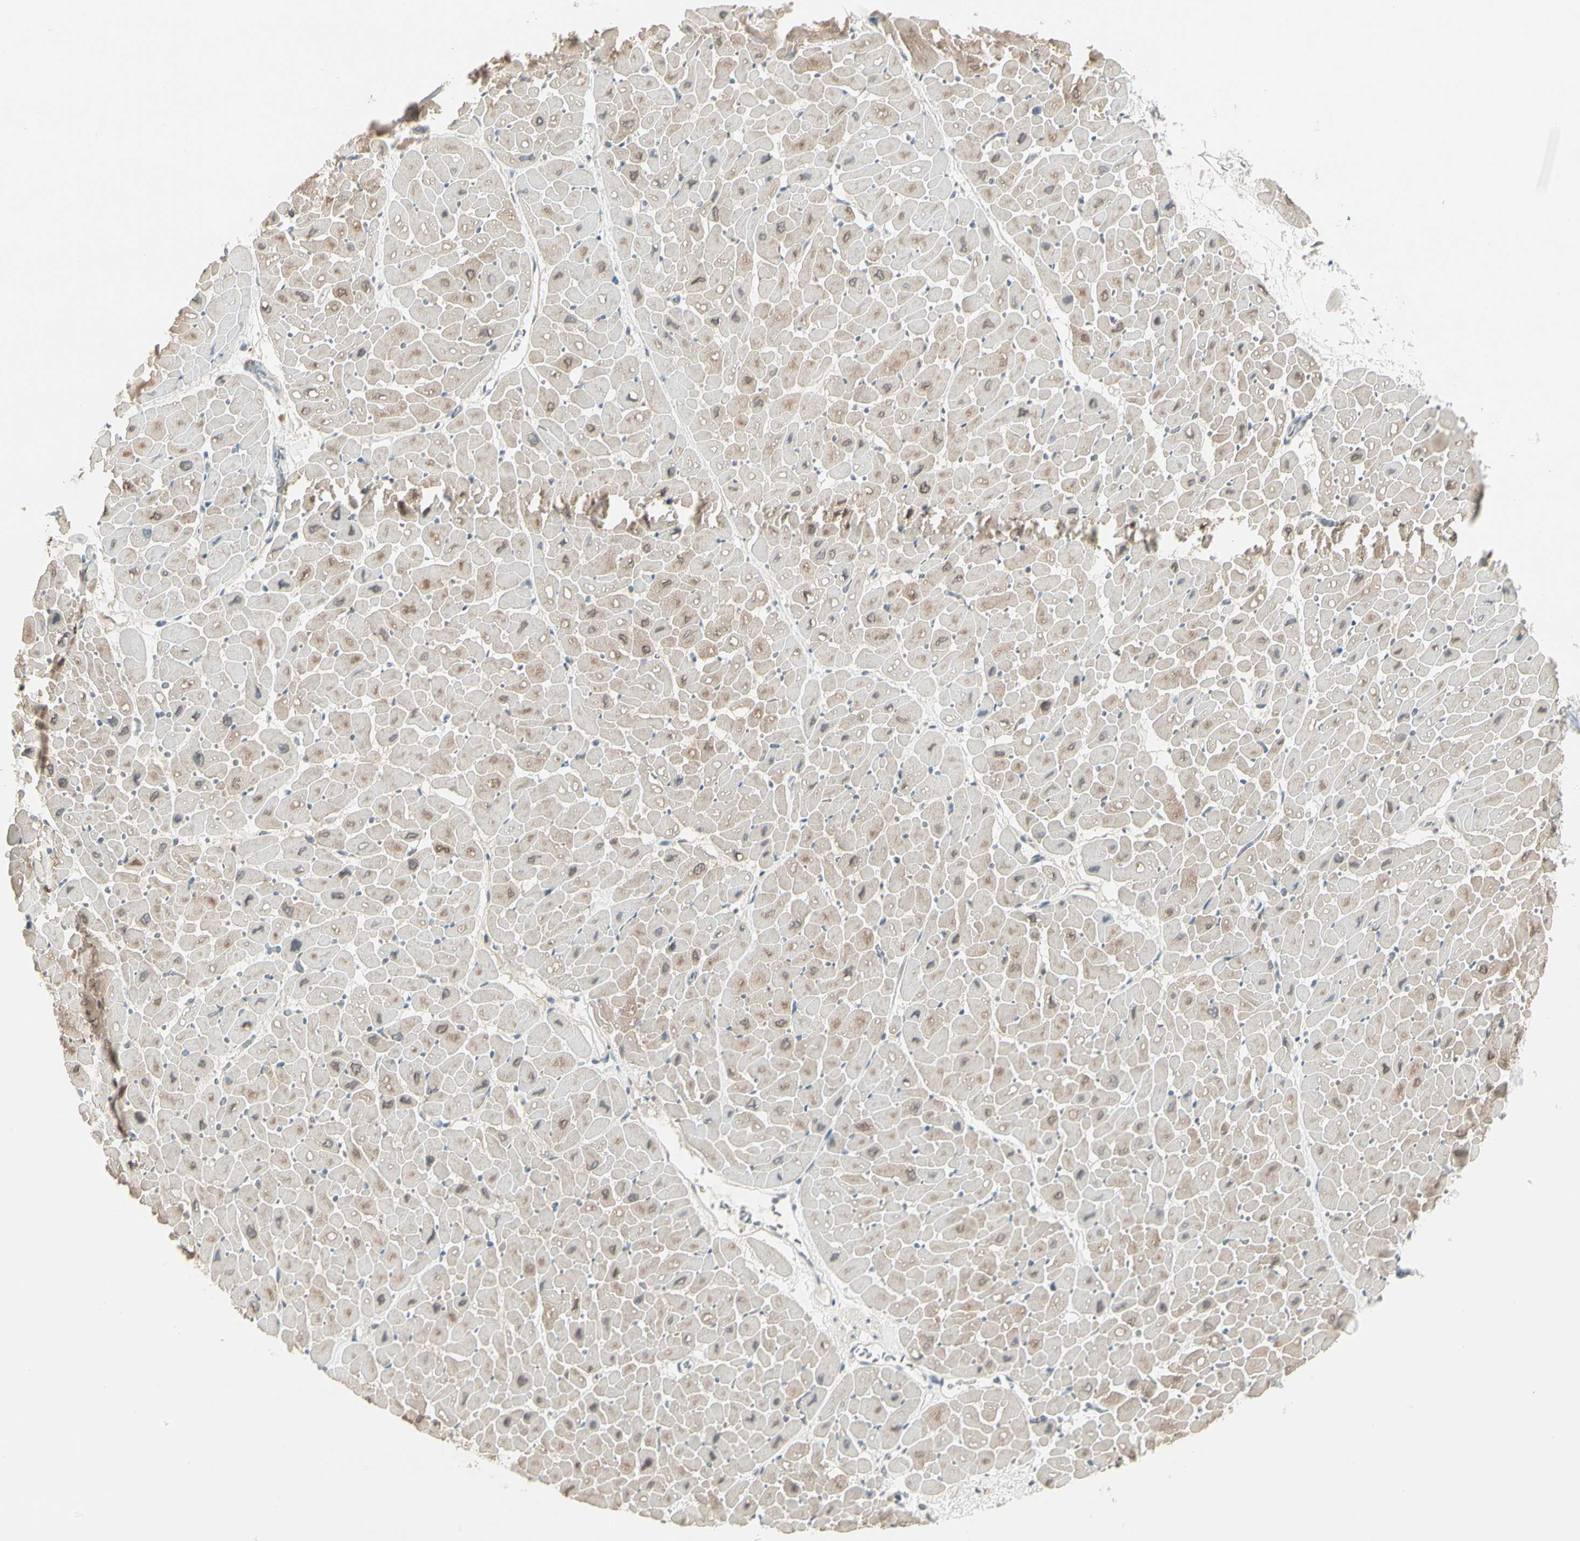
{"staining": {"intensity": "weak", "quantity": "<25%", "location": "cytoplasmic/membranous"}, "tissue": "heart muscle", "cell_type": "Cardiomyocytes", "image_type": "normal", "snomed": [{"axis": "morphology", "description": "Normal tissue, NOS"}, {"axis": "topography", "description": "Heart"}], "caption": "The image shows no staining of cardiomyocytes in normal heart muscle. (Stains: DAB immunohistochemistry with hematoxylin counter stain, Microscopy: brightfield microscopy at high magnification).", "gene": "DMPK", "patient": {"sex": "male", "age": 45}}